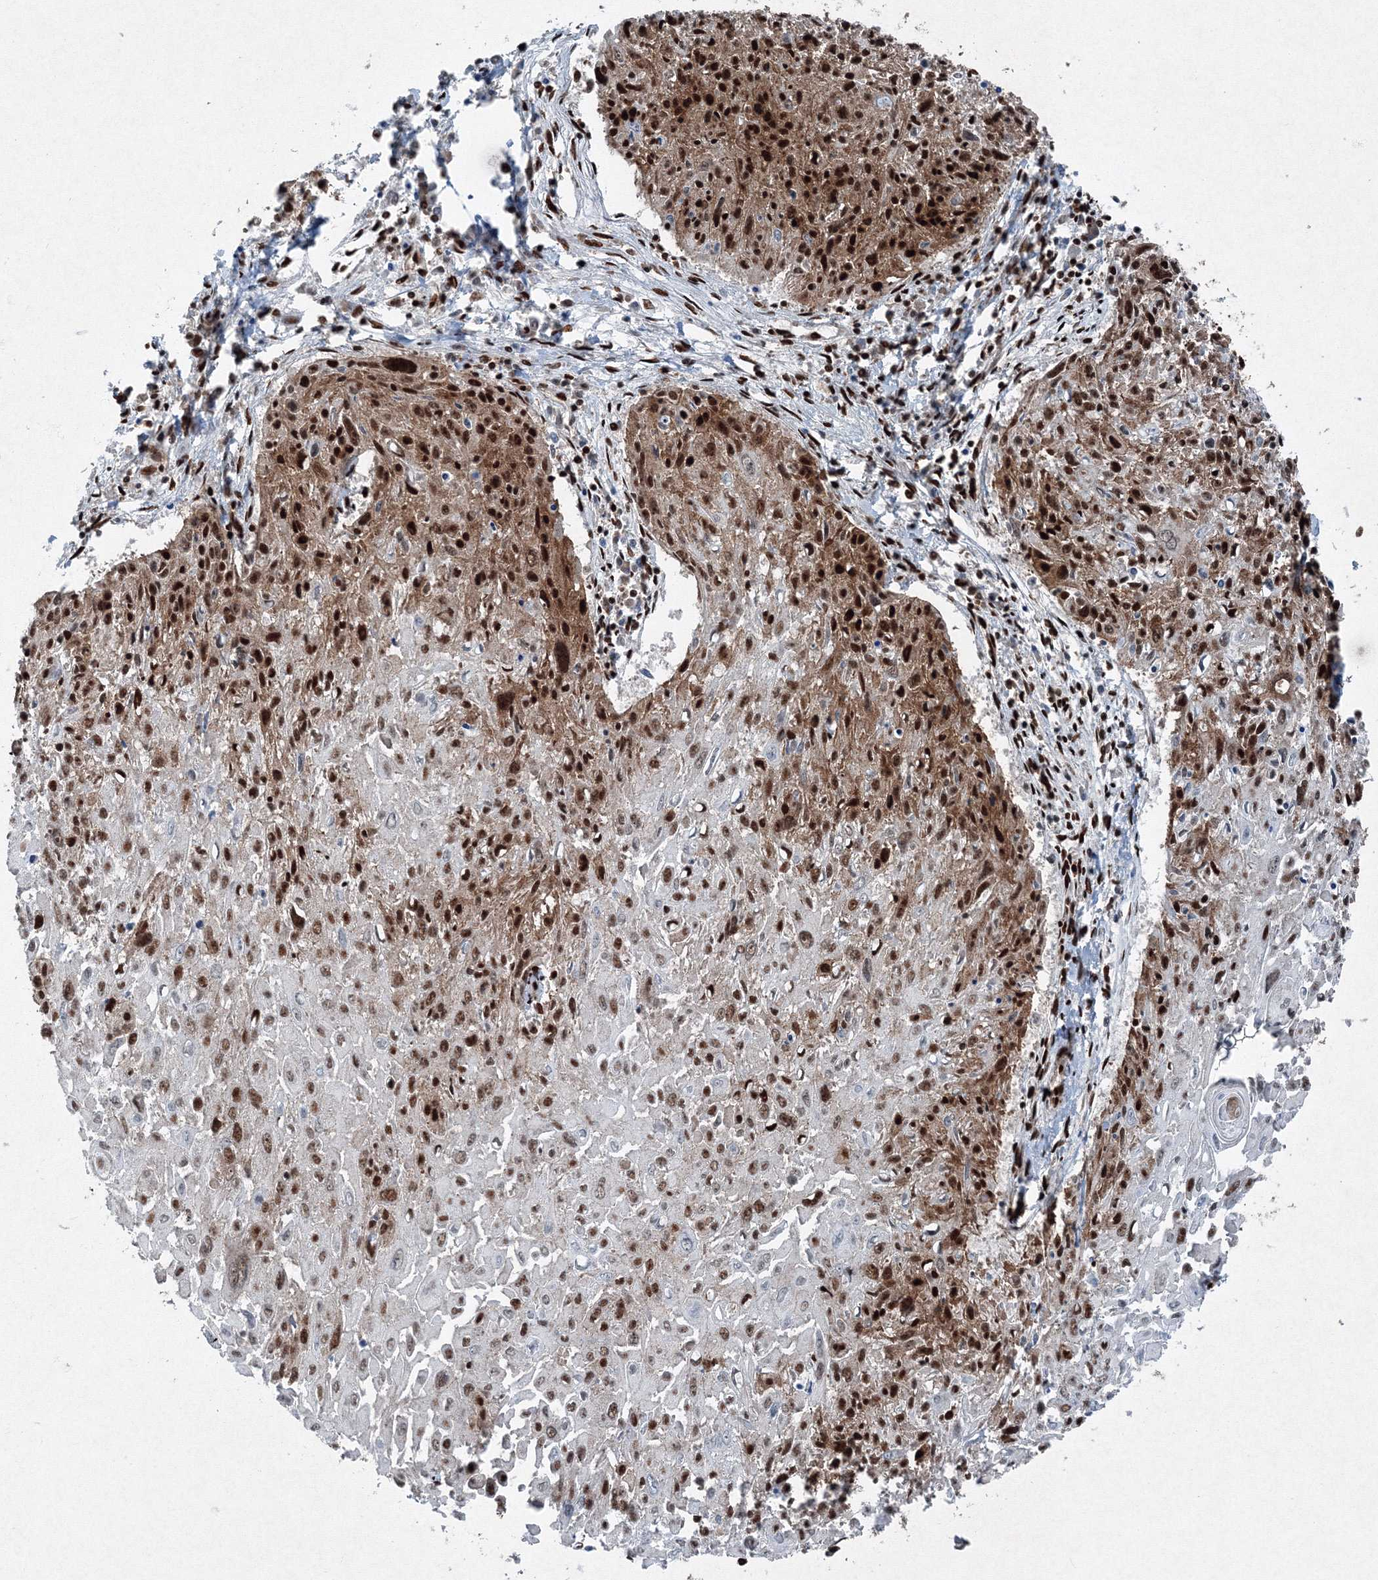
{"staining": {"intensity": "strong", "quantity": "25%-75%", "location": "nuclear"}, "tissue": "cervical cancer", "cell_type": "Tumor cells", "image_type": "cancer", "snomed": [{"axis": "morphology", "description": "Squamous cell carcinoma, NOS"}, {"axis": "topography", "description": "Cervix"}], "caption": "The image demonstrates immunohistochemical staining of cervical squamous cell carcinoma. There is strong nuclear staining is seen in about 25%-75% of tumor cells. The protein is stained brown, and the nuclei are stained in blue (DAB (3,3'-diaminobenzidine) IHC with brightfield microscopy, high magnification).", "gene": "SNRPC", "patient": {"sex": "female", "age": 51}}